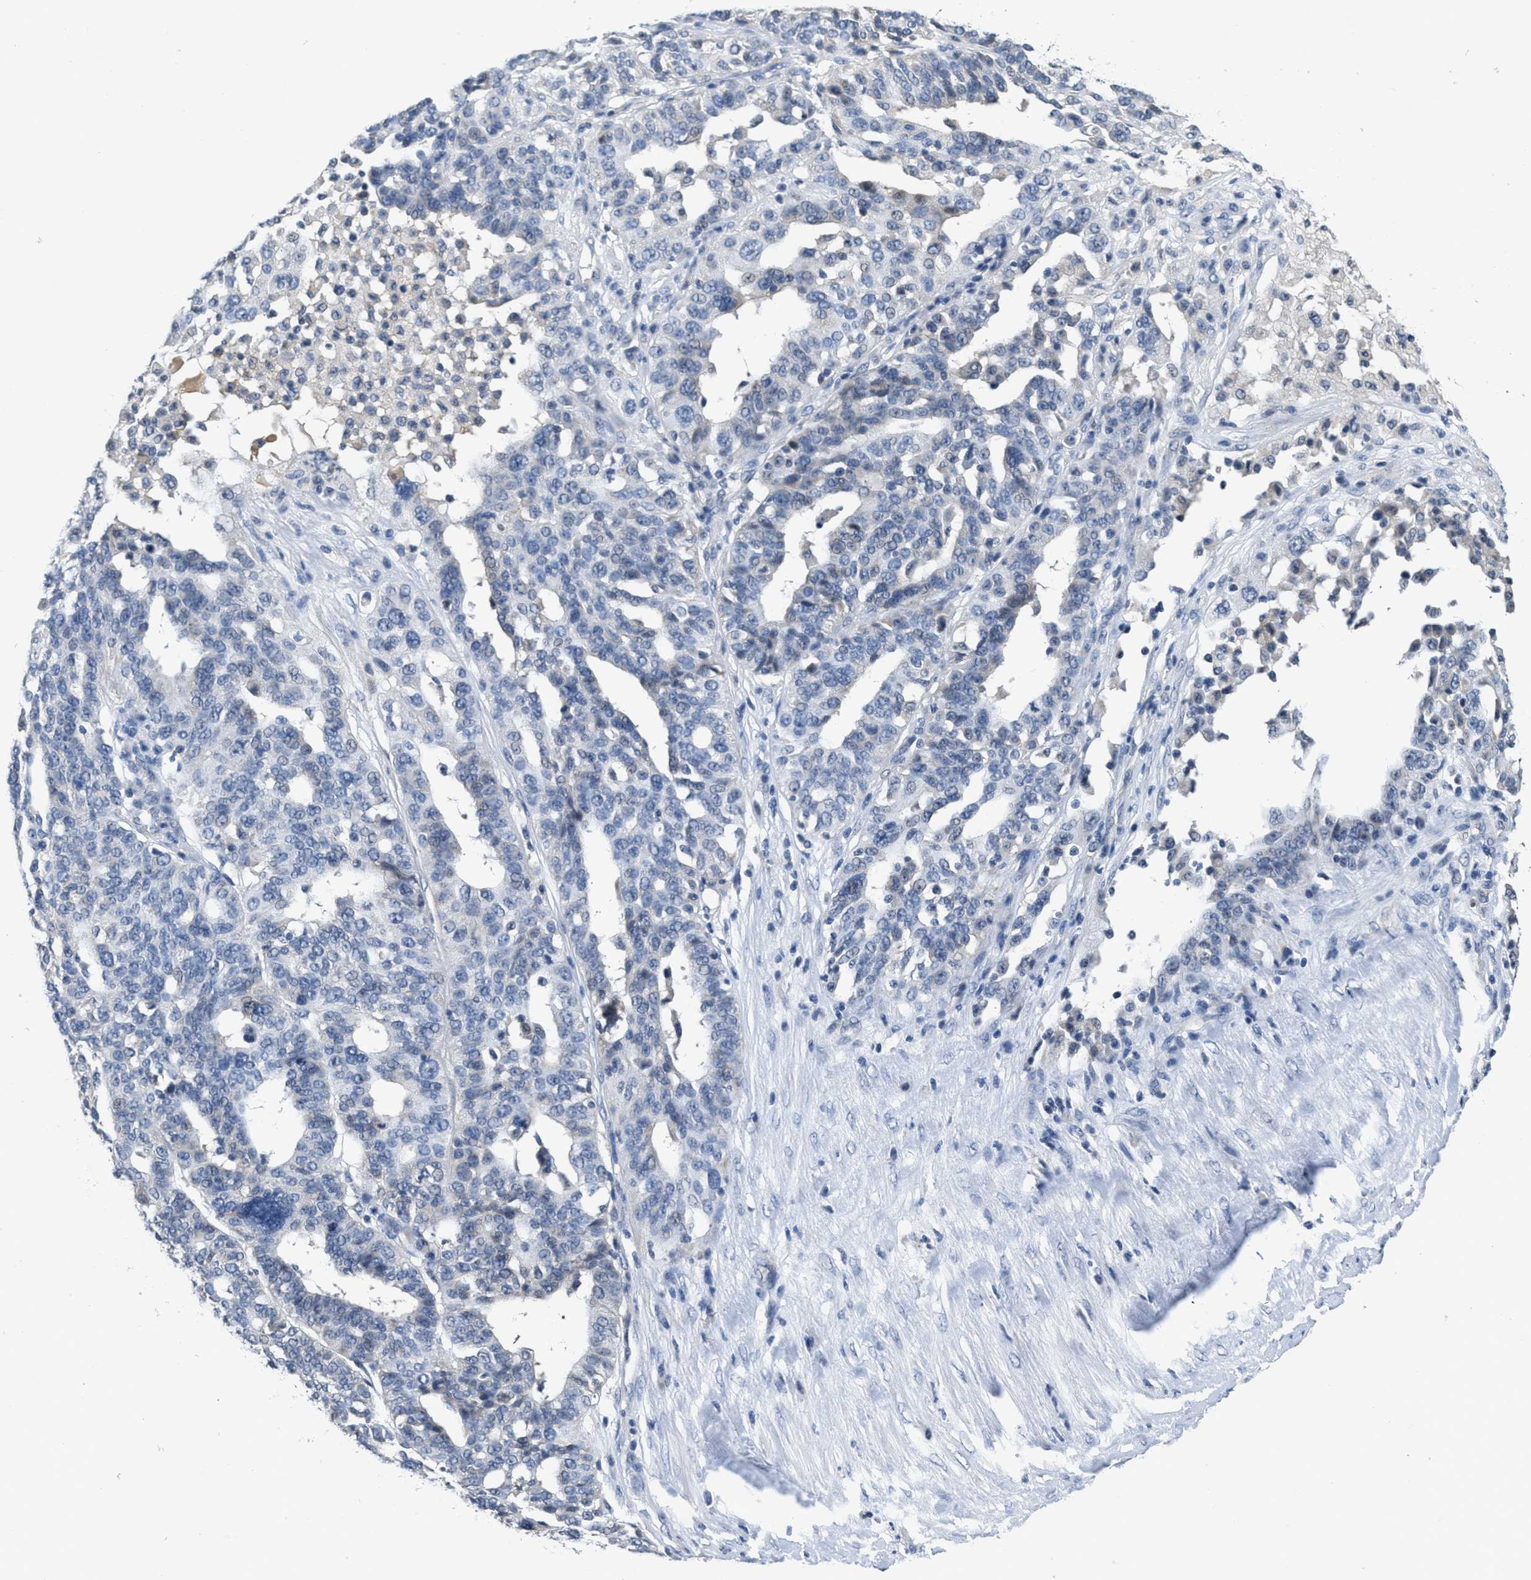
{"staining": {"intensity": "negative", "quantity": "none", "location": "none"}, "tissue": "ovarian cancer", "cell_type": "Tumor cells", "image_type": "cancer", "snomed": [{"axis": "morphology", "description": "Cystadenocarcinoma, serous, NOS"}, {"axis": "topography", "description": "Ovary"}], "caption": "Immunohistochemistry (IHC) micrograph of neoplastic tissue: human ovarian cancer (serous cystadenocarcinoma) stained with DAB shows no significant protein staining in tumor cells. (Immunohistochemistry, brightfield microscopy, high magnification).", "gene": "ANGPT1", "patient": {"sex": "female", "age": 59}}